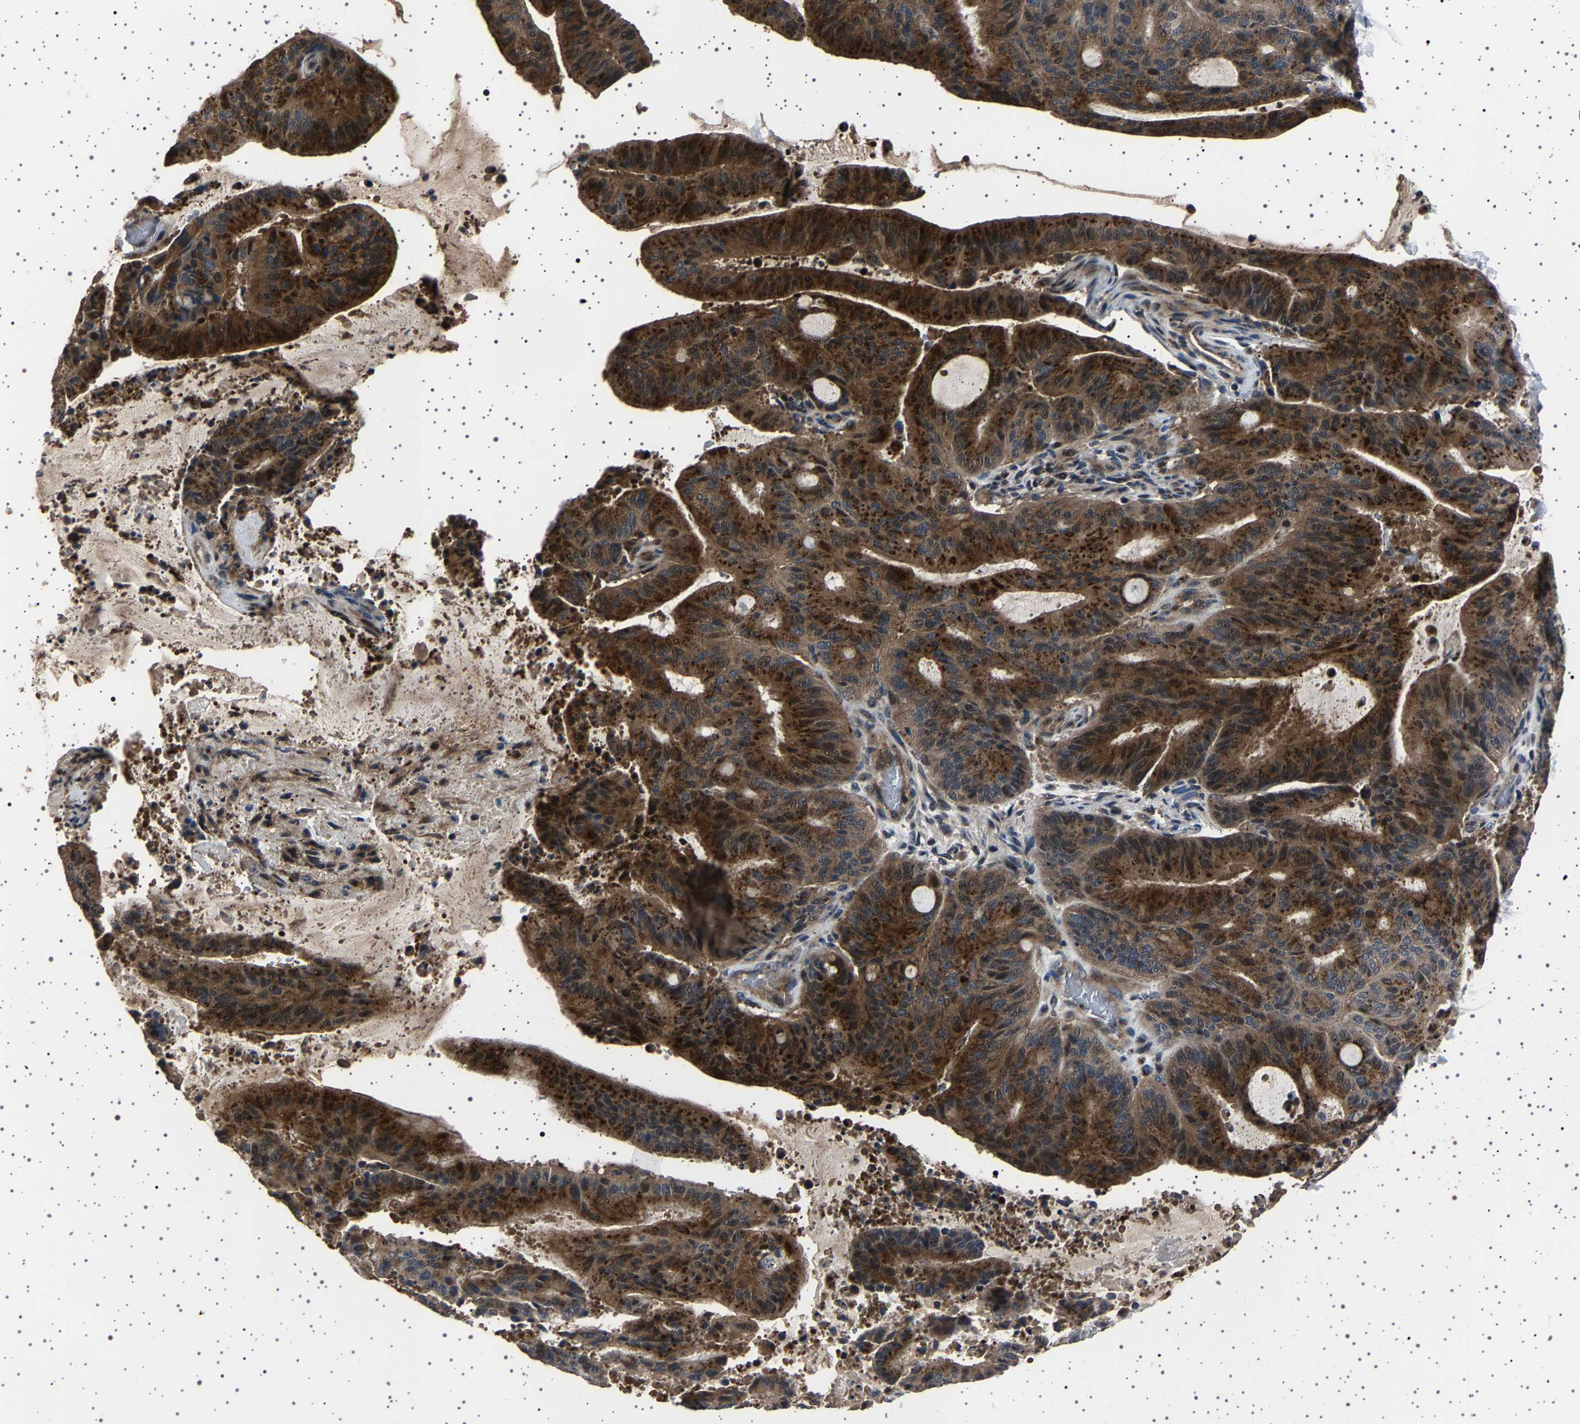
{"staining": {"intensity": "strong", "quantity": ">75%", "location": "cytoplasmic/membranous"}, "tissue": "liver cancer", "cell_type": "Tumor cells", "image_type": "cancer", "snomed": [{"axis": "morphology", "description": "Normal tissue, NOS"}, {"axis": "morphology", "description": "Cholangiocarcinoma"}, {"axis": "topography", "description": "Liver"}, {"axis": "topography", "description": "Peripheral nerve tissue"}], "caption": "Tumor cells display high levels of strong cytoplasmic/membranous positivity in approximately >75% of cells in liver cancer (cholangiocarcinoma).", "gene": "NCKAP1", "patient": {"sex": "female", "age": 73}}